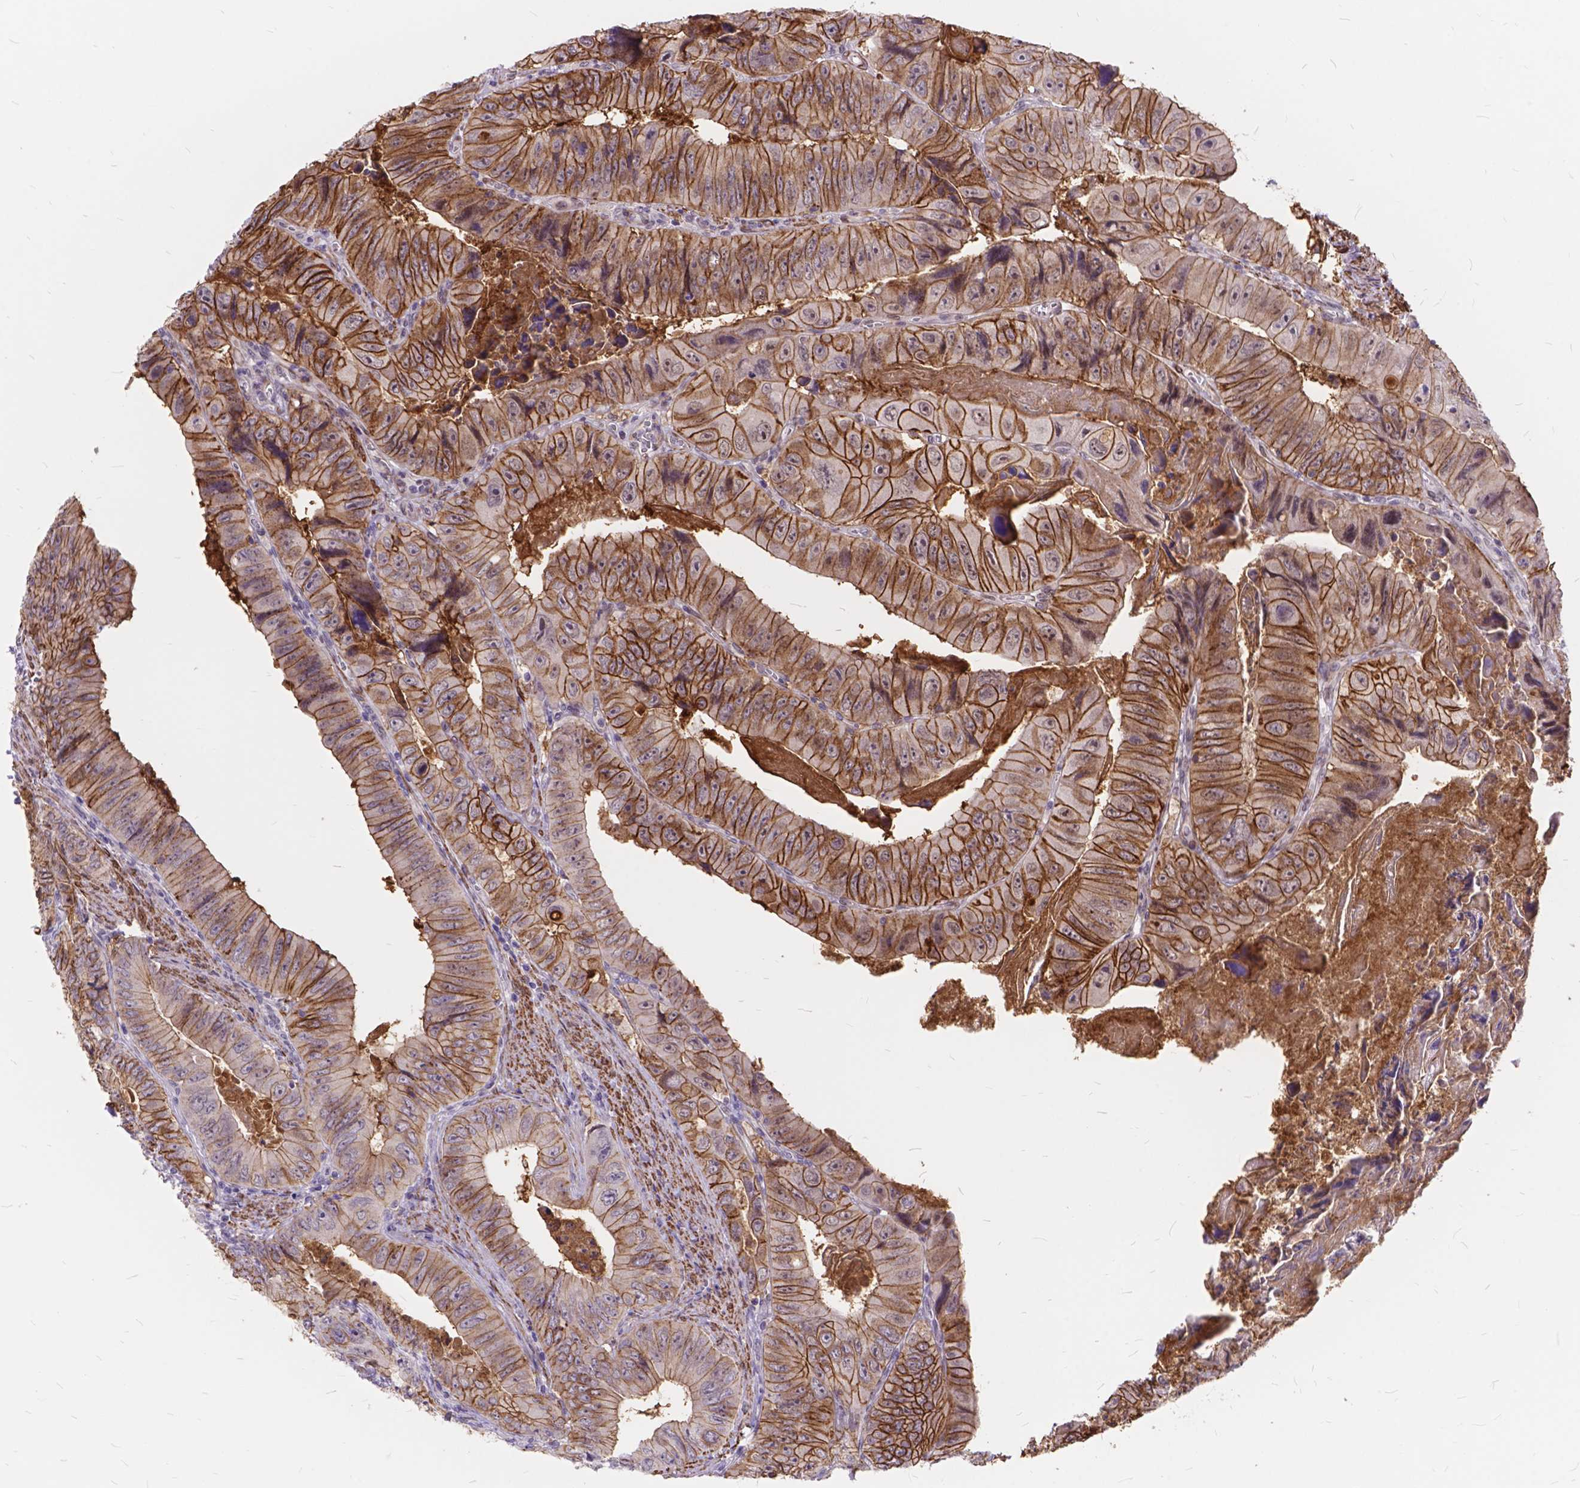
{"staining": {"intensity": "strong", "quantity": ">75%", "location": "cytoplasmic/membranous"}, "tissue": "colorectal cancer", "cell_type": "Tumor cells", "image_type": "cancer", "snomed": [{"axis": "morphology", "description": "Adenocarcinoma, NOS"}, {"axis": "topography", "description": "Colon"}], "caption": "Immunohistochemical staining of human adenocarcinoma (colorectal) displays high levels of strong cytoplasmic/membranous expression in approximately >75% of tumor cells. Nuclei are stained in blue.", "gene": "MAN2C1", "patient": {"sex": "female", "age": 84}}